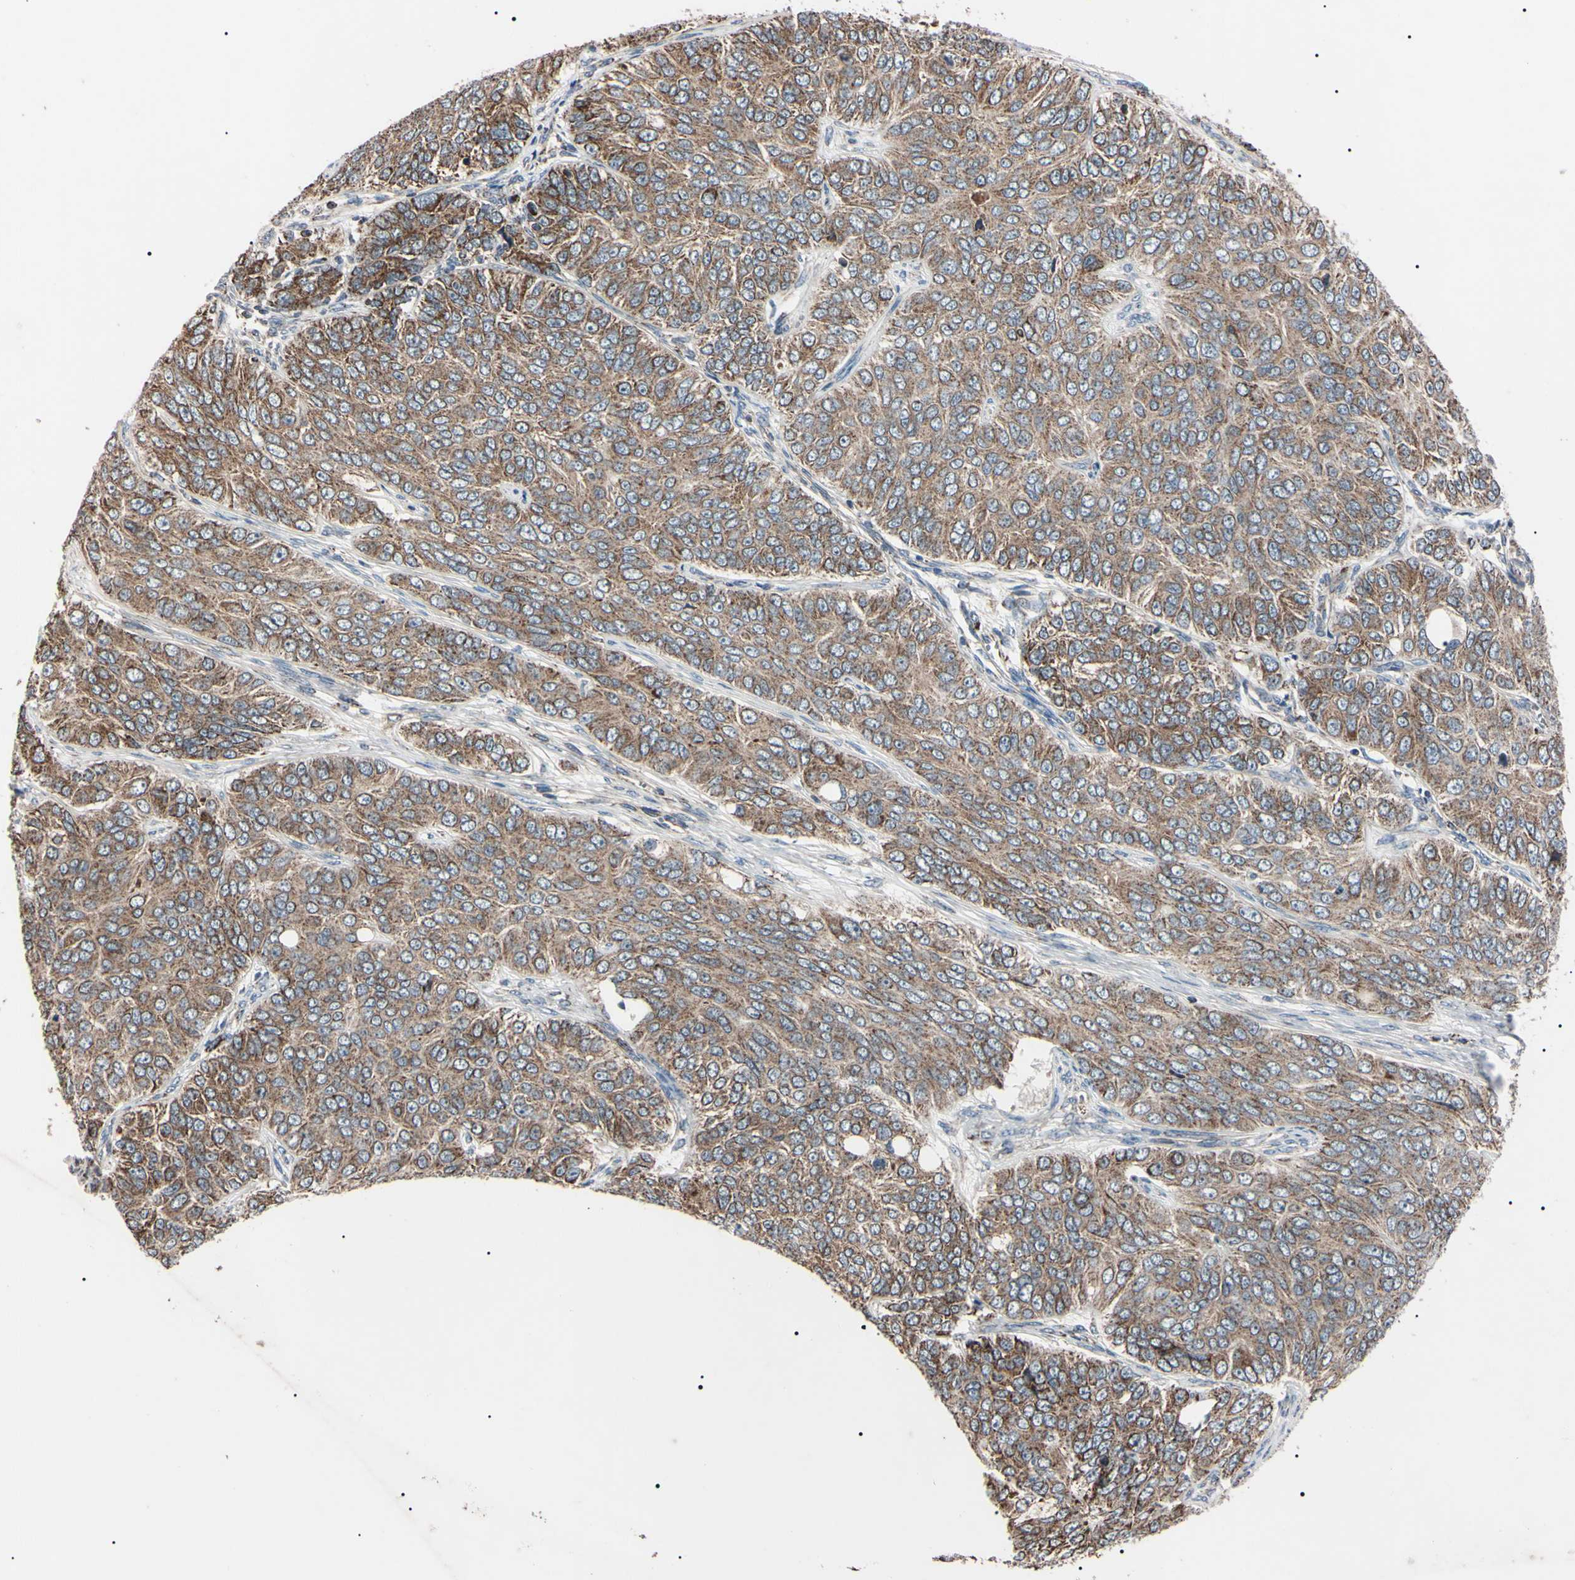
{"staining": {"intensity": "moderate", "quantity": ">75%", "location": "cytoplasmic/membranous"}, "tissue": "ovarian cancer", "cell_type": "Tumor cells", "image_type": "cancer", "snomed": [{"axis": "morphology", "description": "Carcinoma, endometroid"}, {"axis": "topography", "description": "Ovary"}], "caption": "Immunohistochemical staining of ovarian cancer exhibits moderate cytoplasmic/membranous protein positivity in approximately >75% of tumor cells.", "gene": "TNFRSF1A", "patient": {"sex": "female", "age": 51}}